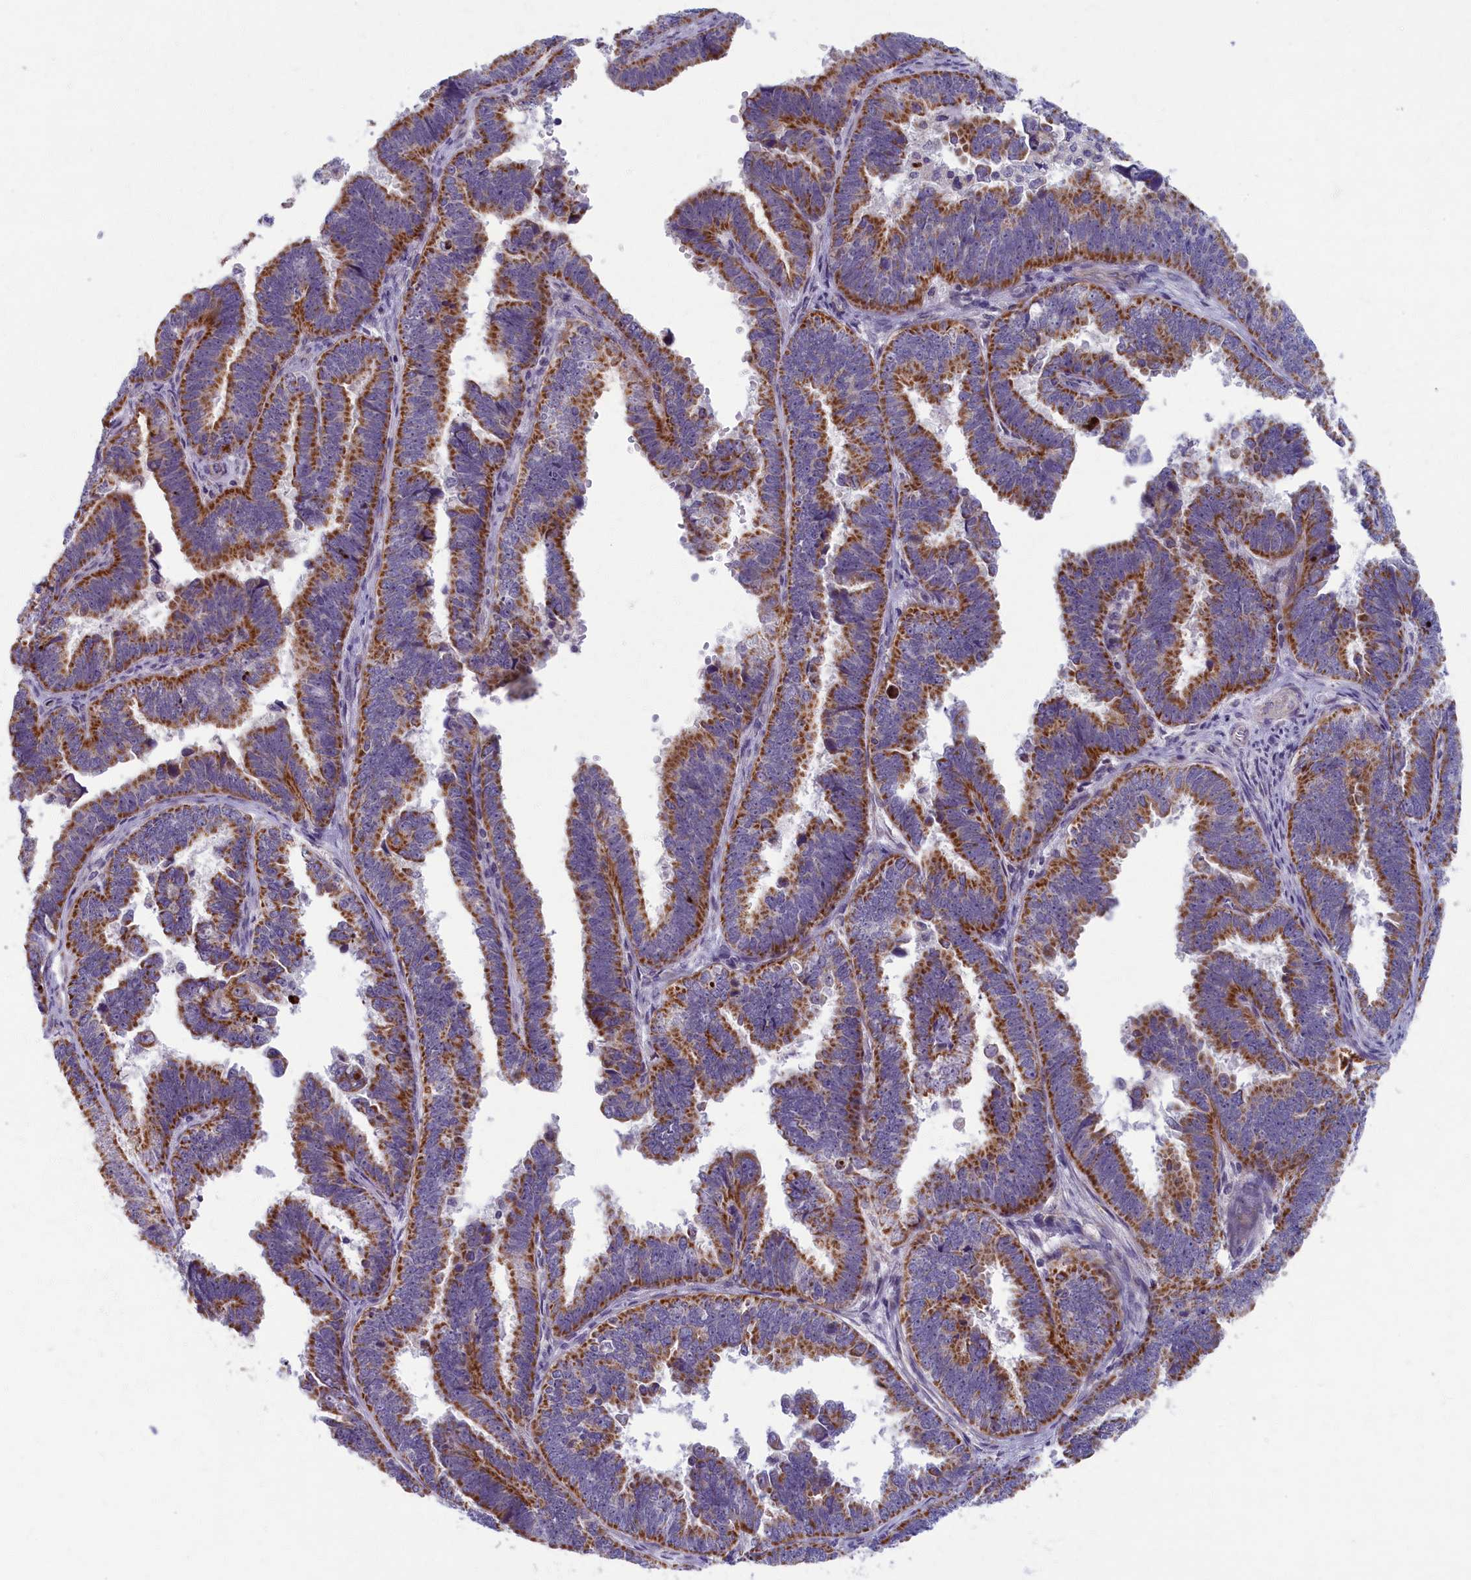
{"staining": {"intensity": "moderate", "quantity": ">75%", "location": "cytoplasmic/membranous"}, "tissue": "endometrial cancer", "cell_type": "Tumor cells", "image_type": "cancer", "snomed": [{"axis": "morphology", "description": "Adenocarcinoma, NOS"}, {"axis": "topography", "description": "Endometrium"}], "caption": "Endometrial adenocarcinoma stained for a protein exhibits moderate cytoplasmic/membranous positivity in tumor cells. (DAB IHC, brown staining for protein, blue staining for nuclei).", "gene": "MRPS25", "patient": {"sex": "female", "age": 75}}